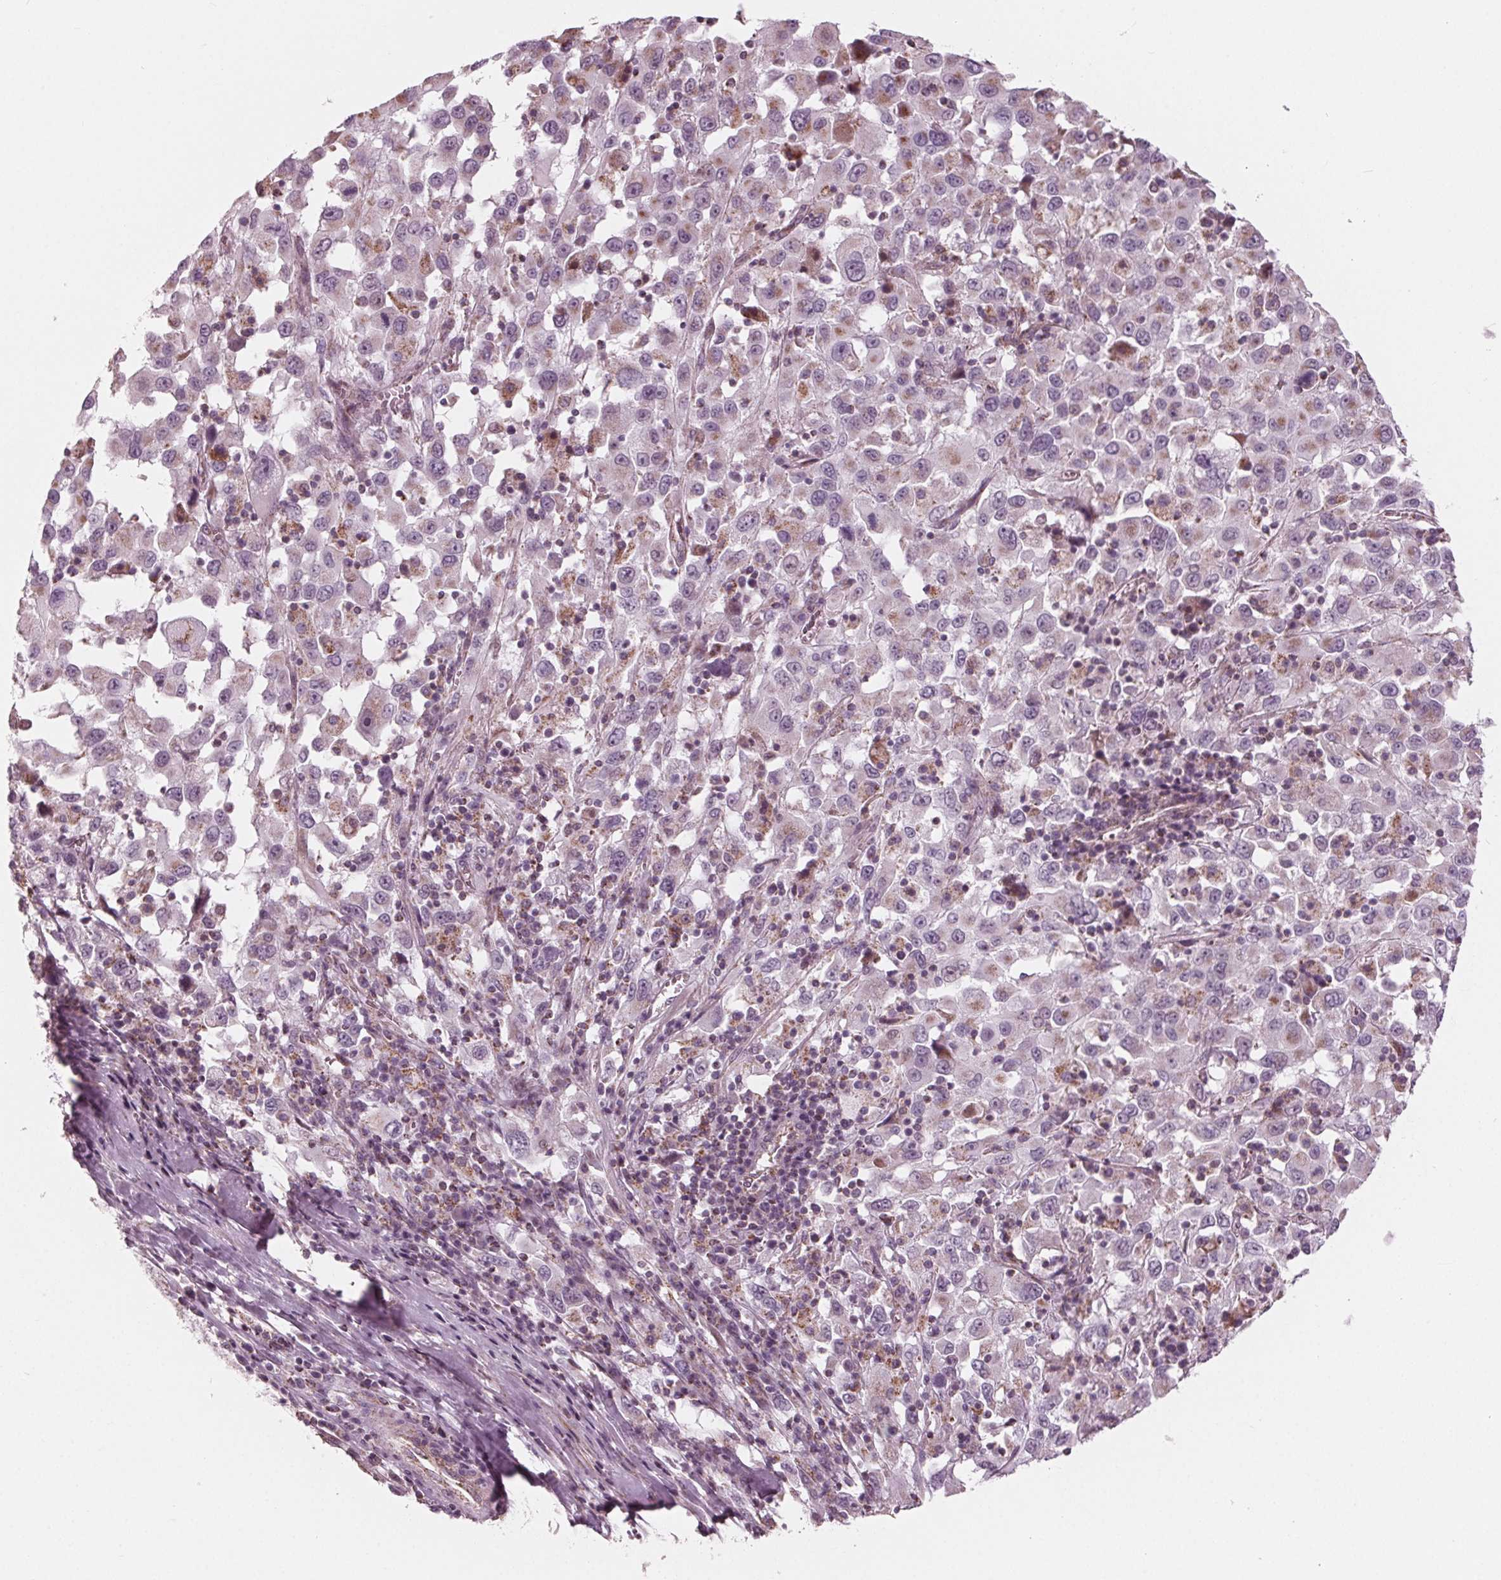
{"staining": {"intensity": "moderate", "quantity": "<25%", "location": "cytoplasmic/membranous"}, "tissue": "melanoma", "cell_type": "Tumor cells", "image_type": "cancer", "snomed": [{"axis": "morphology", "description": "Malignant melanoma, Metastatic site"}, {"axis": "topography", "description": "Soft tissue"}], "caption": "Tumor cells show low levels of moderate cytoplasmic/membranous expression in approximately <25% of cells in melanoma.", "gene": "DCAF4L2", "patient": {"sex": "male", "age": 50}}